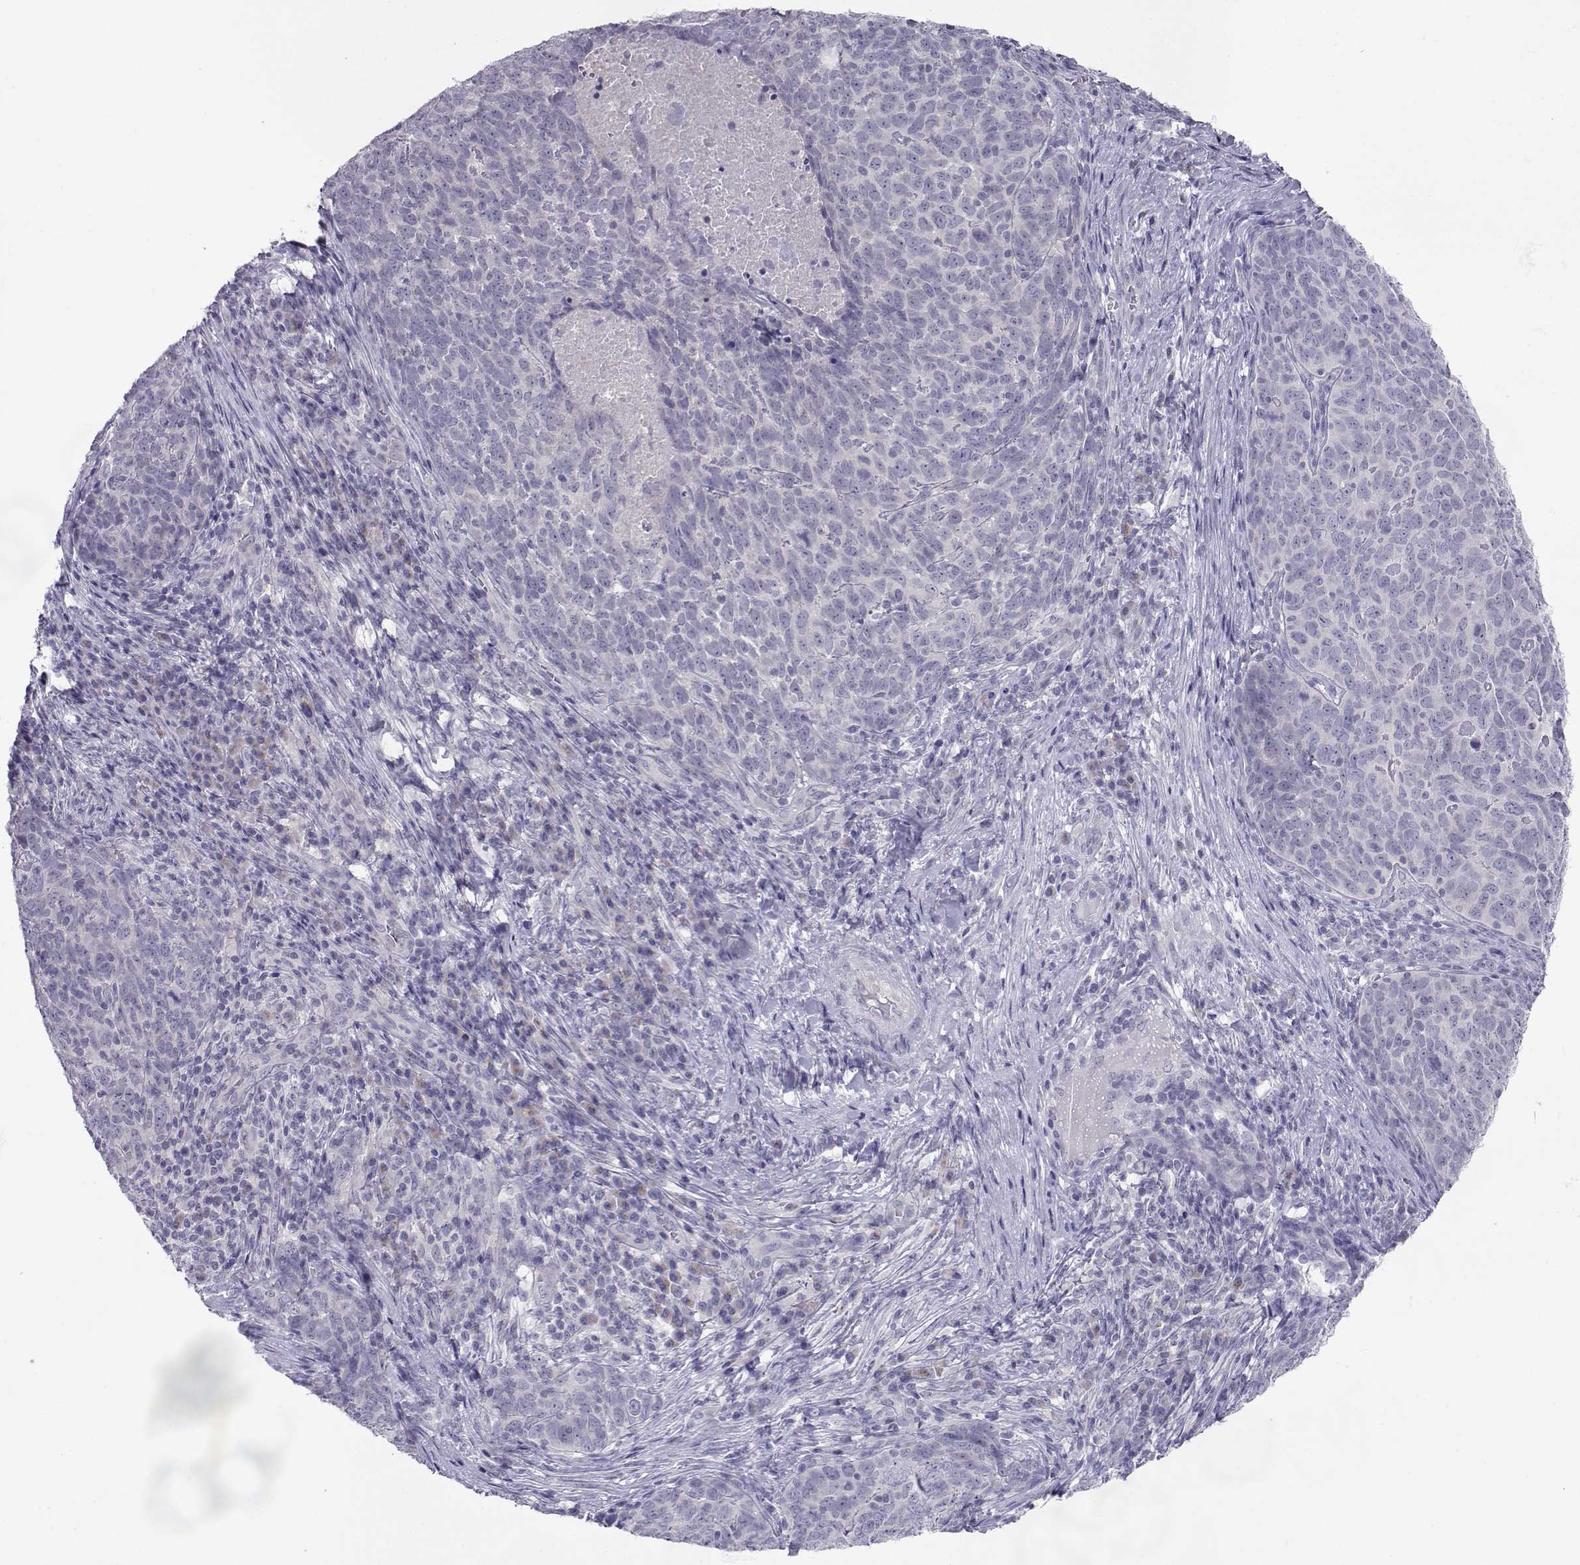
{"staining": {"intensity": "negative", "quantity": "none", "location": "none"}, "tissue": "skin cancer", "cell_type": "Tumor cells", "image_type": "cancer", "snomed": [{"axis": "morphology", "description": "Squamous cell carcinoma, NOS"}, {"axis": "topography", "description": "Skin"}, {"axis": "topography", "description": "Anal"}], "caption": "The histopathology image displays no significant staining in tumor cells of skin cancer (squamous cell carcinoma). (Brightfield microscopy of DAB (3,3'-diaminobenzidine) immunohistochemistry (IHC) at high magnification).", "gene": "SLC6A3", "patient": {"sex": "female", "age": 51}}